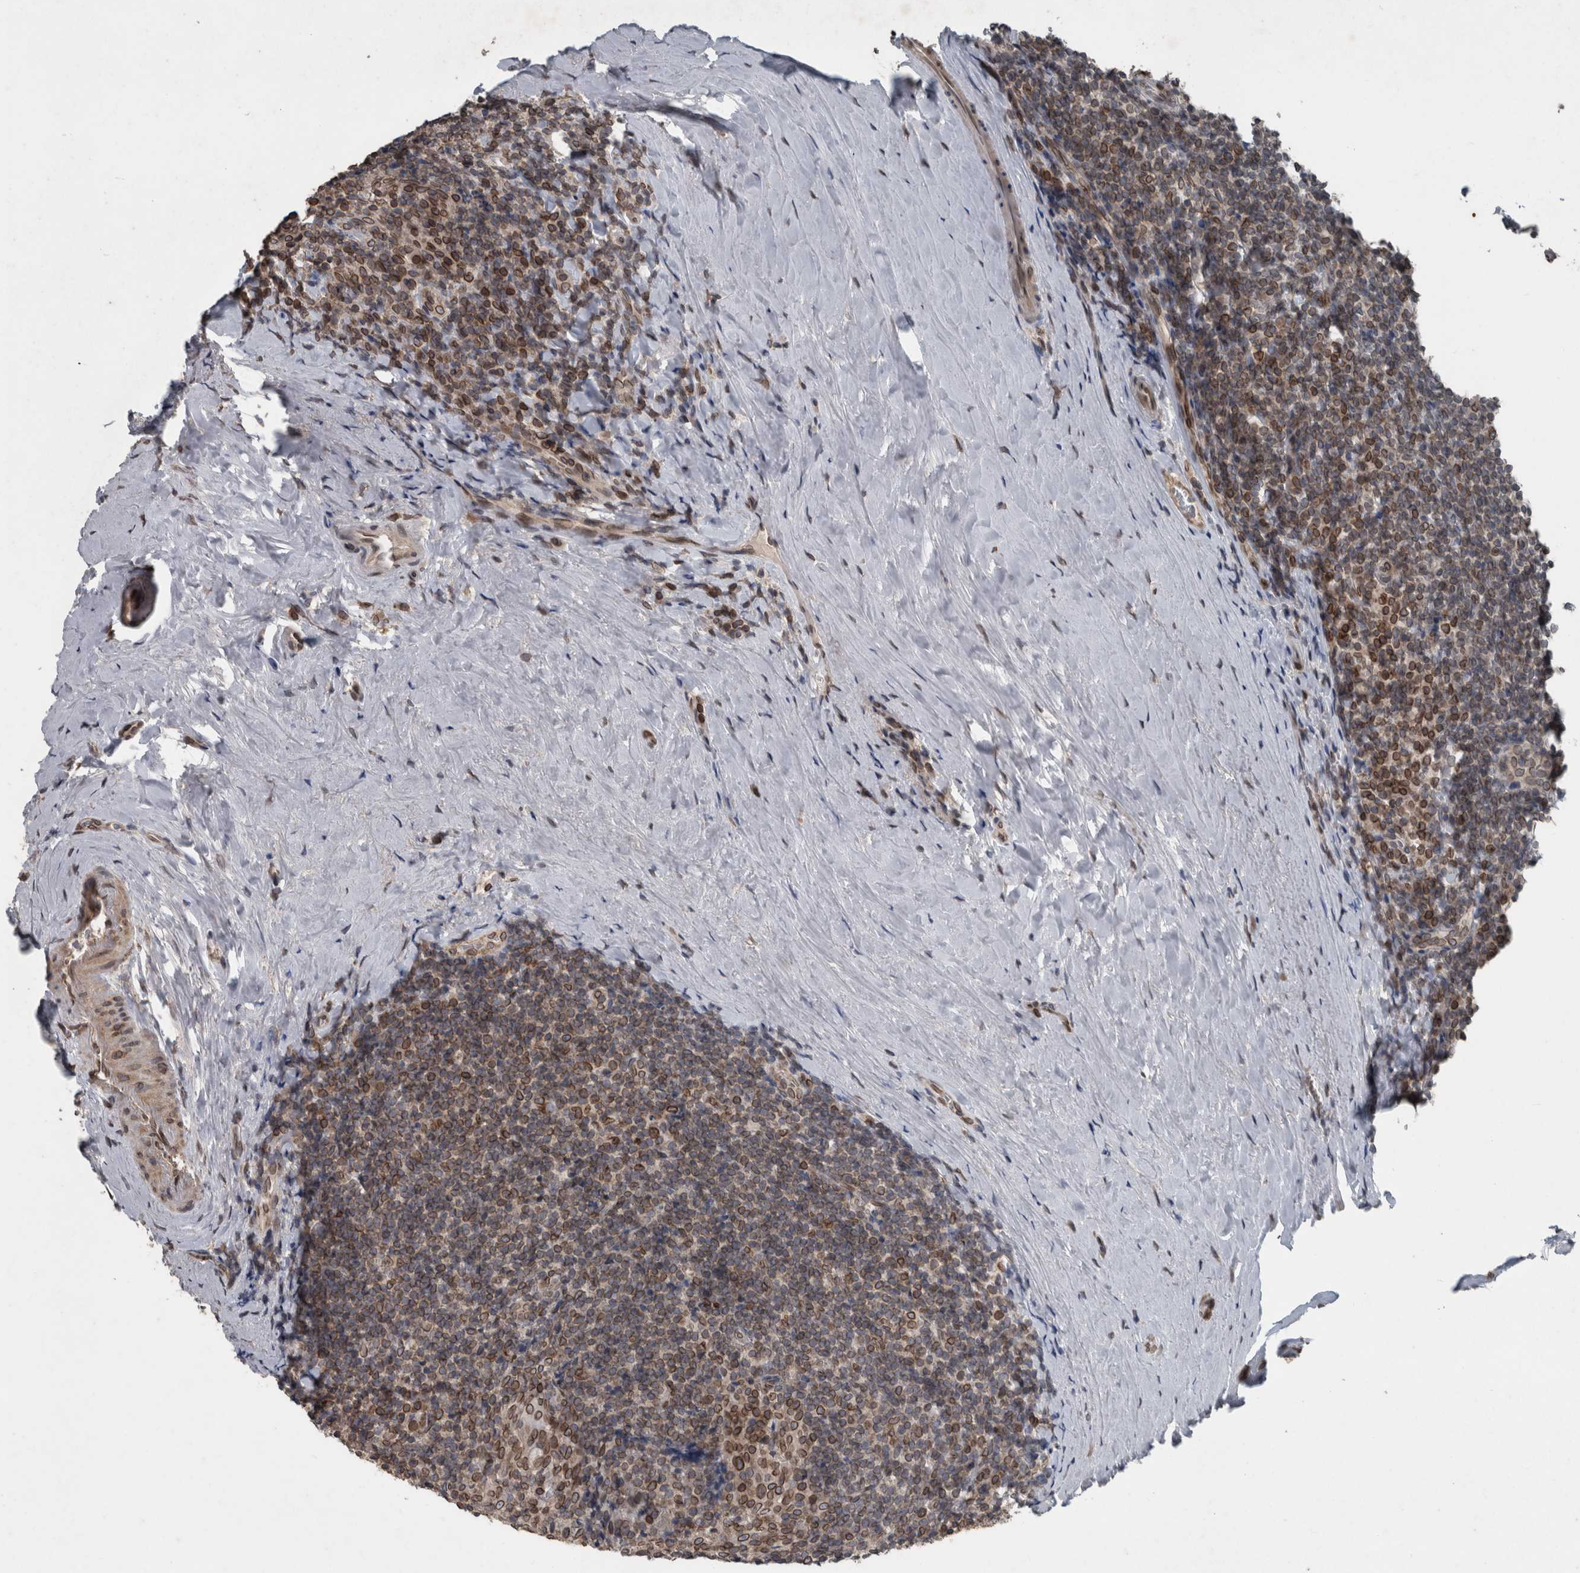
{"staining": {"intensity": "strong", "quantity": ">75%", "location": "cytoplasmic/membranous,nuclear"}, "tissue": "tonsil", "cell_type": "Germinal center cells", "image_type": "normal", "snomed": [{"axis": "morphology", "description": "Normal tissue, NOS"}, {"axis": "topography", "description": "Tonsil"}], "caption": "Protein positivity by immunohistochemistry (IHC) reveals strong cytoplasmic/membranous,nuclear staining in about >75% of germinal center cells in normal tonsil. (brown staining indicates protein expression, while blue staining denotes nuclei).", "gene": "RANBP2", "patient": {"sex": "male", "age": 37}}